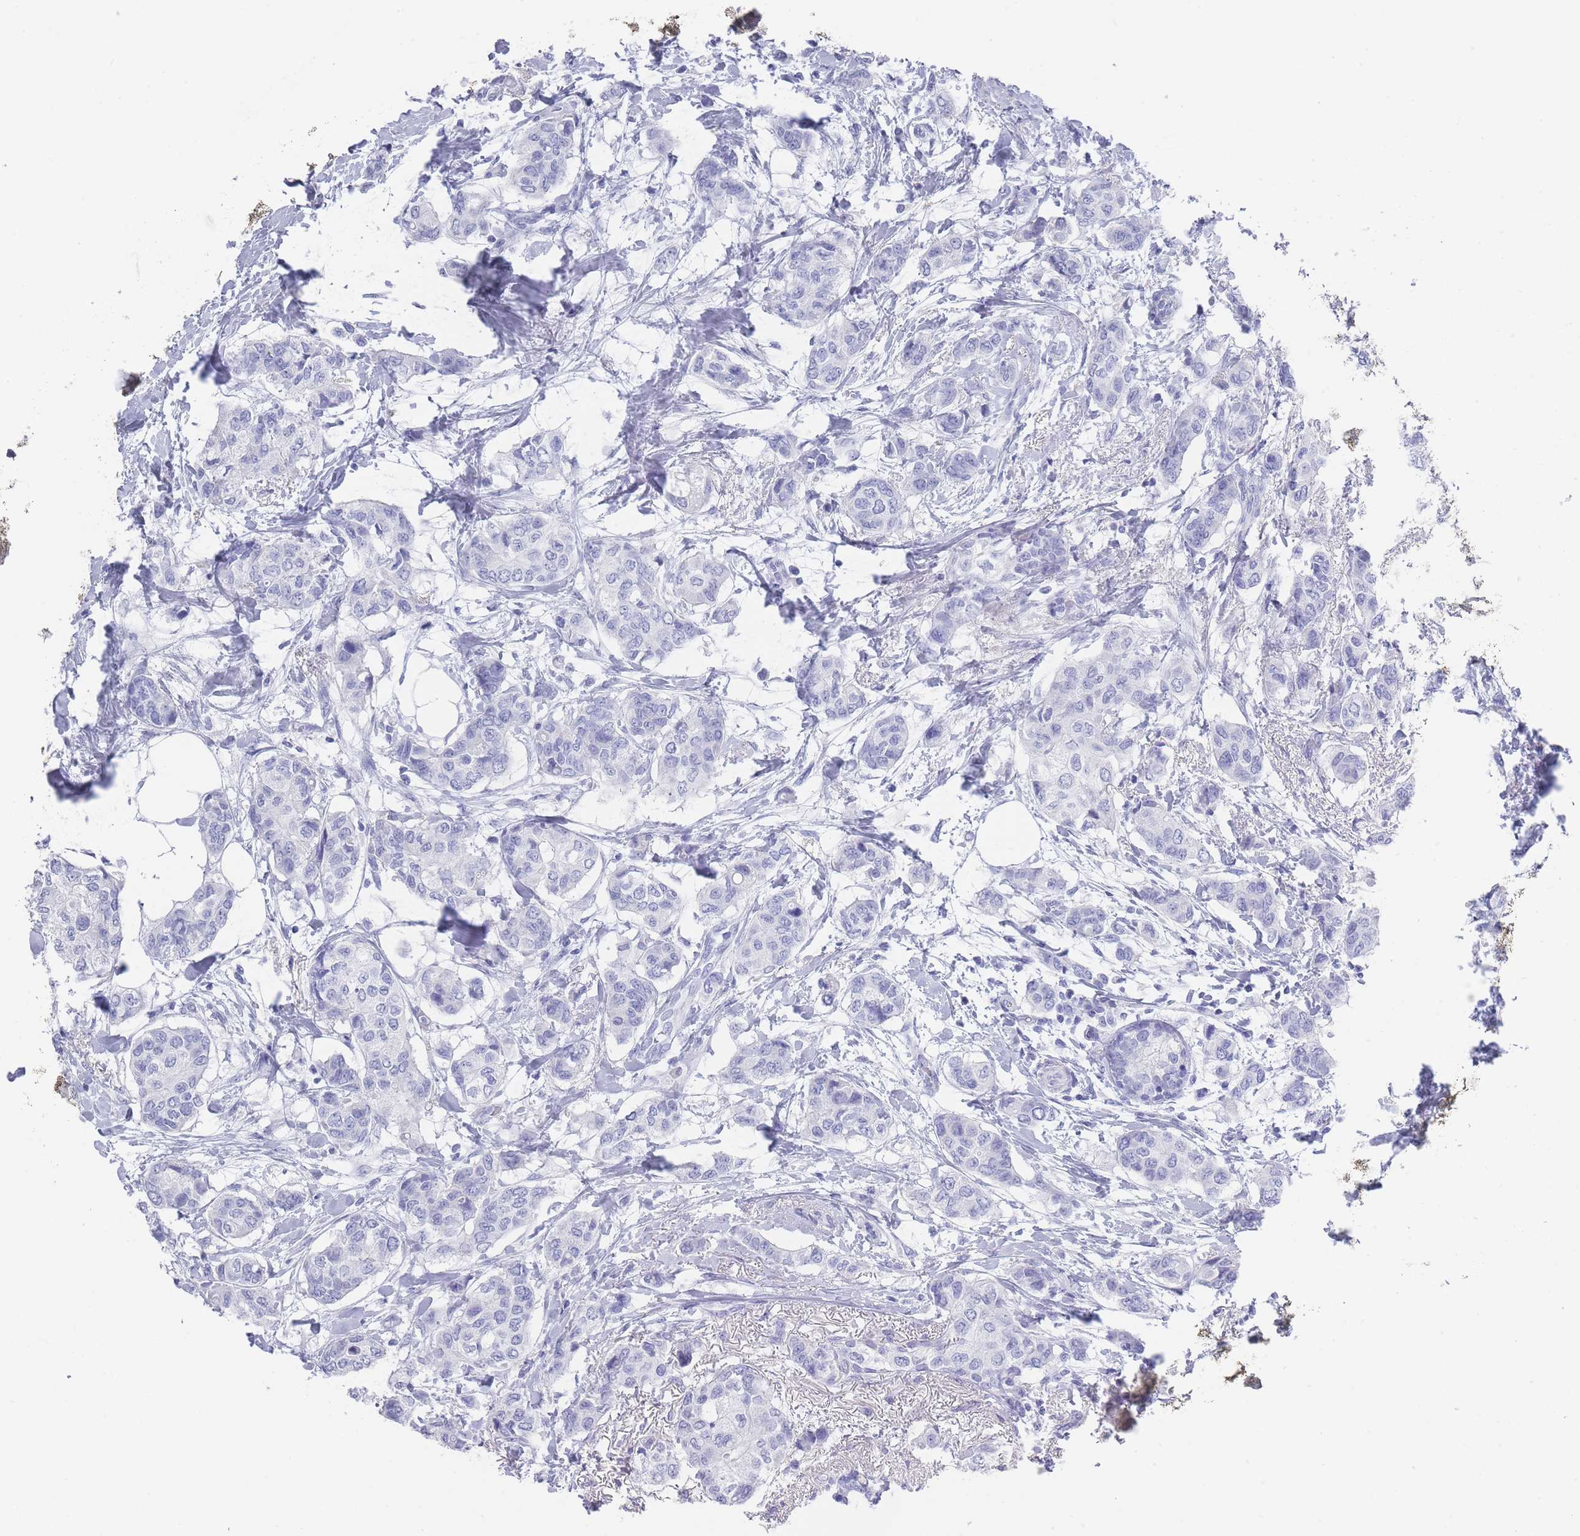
{"staining": {"intensity": "negative", "quantity": "none", "location": "none"}, "tissue": "breast cancer", "cell_type": "Tumor cells", "image_type": "cancer", "snomed": [{"axis": "morphology", "description": "Lobular carcinoma"}, {"axis": "topography", "description": "Breast"}], "caption": "Immunohistochemical staining of human breast cancer reveals no significant positivity in tumor cells.", "gene": "RAB2B", "patient": {"sex": "female", "age": 51}}